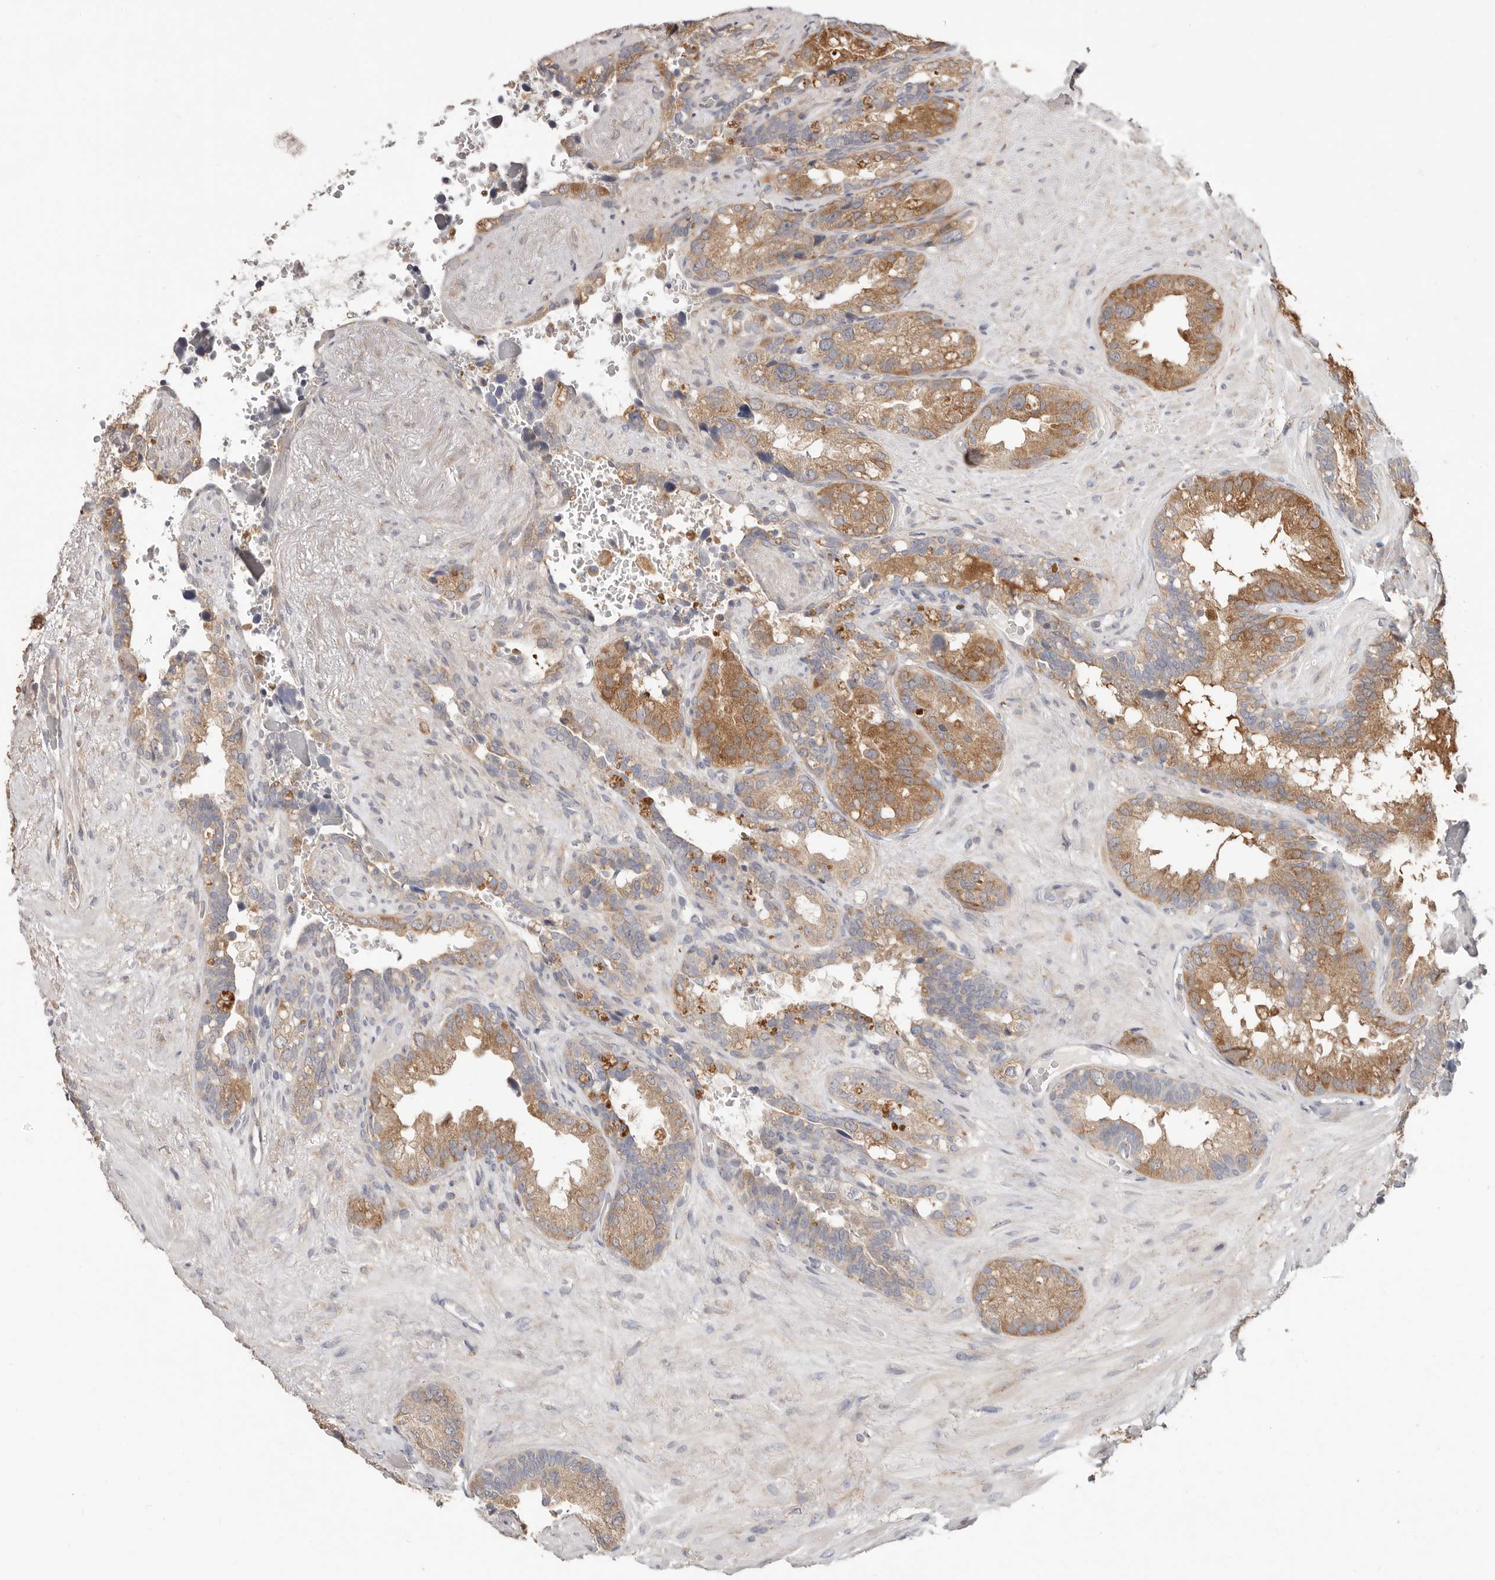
{"staining": {"intensity": "moderate", "quantity": ">75%", "location": "cytoplasmic/membranous"}, "tissue": "seminal vesicle", "cell_type": "Glandular cells", "image_type": "normal", "snomed": [{"axis": "morphology", "description": "Normal tissue, NOS"}, {"axis": "topography", "description": "Seminal veicle"}], "caption": "Immunohistochemical staining of unremarkable human seminal vesicle reveals >75% levels of moderate cytoplasmic/membranous protein staining in about >75% of glandular cells. (IHC, brightfield microscopy, high magnification).", "gene": "LRP6", "patient": {"sex": "male", "age": 80}}